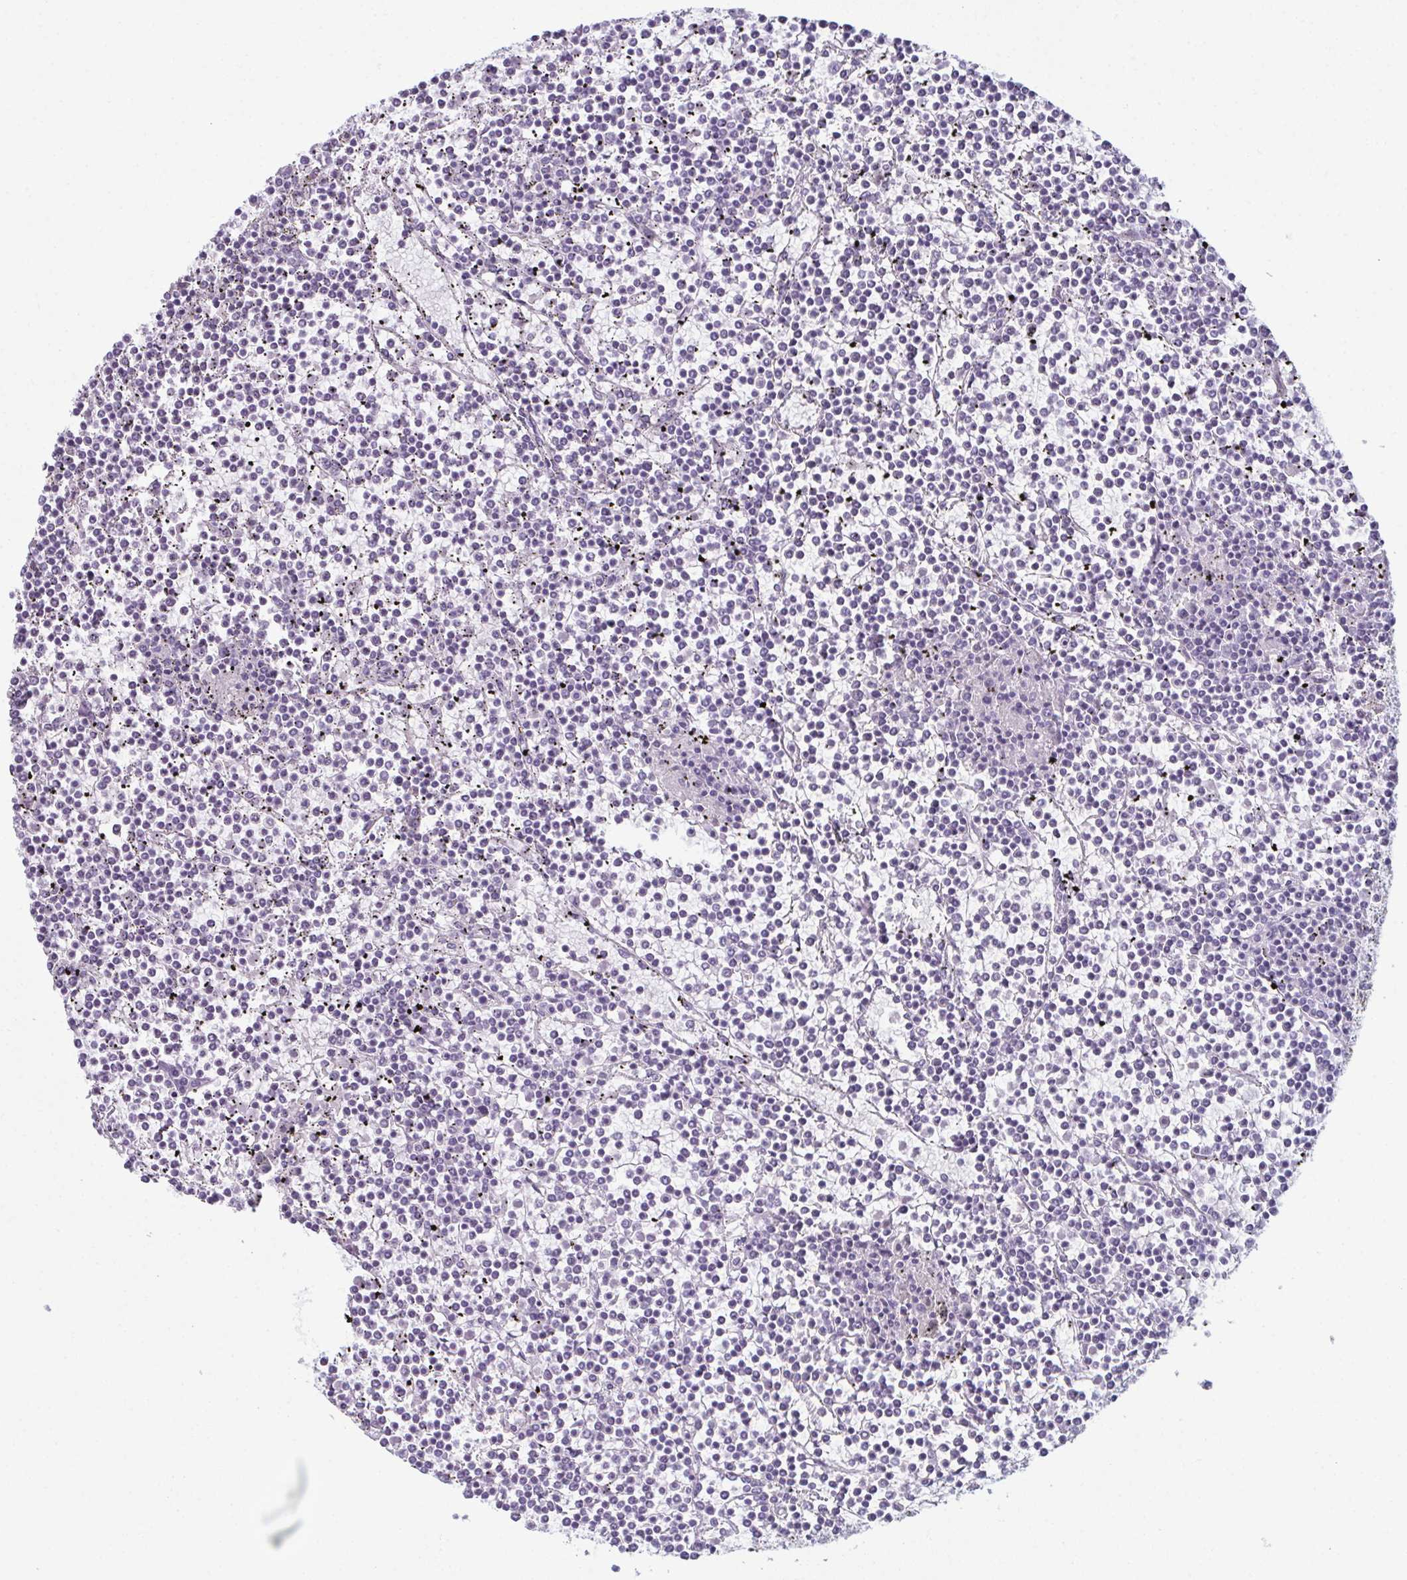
{"staining": {"intensity": "negative", "quantity": "none", "location": "none"}, "tissue": "lymphoma", "cell_type": "Tumor cells", "image_type": "cancer", "snomed": [{"axis": "morphology", "description": "Malignant lymphoma, non-Hodgkin's type, Low grade"}, {"axis": "topography", "description": "Spleen"}], "caption": "Immunohistochemistry of lymphoma displays no positivity in tumor cells.", "gene": "ENKUR", "patient": {"sex": "female", "age": 19}}